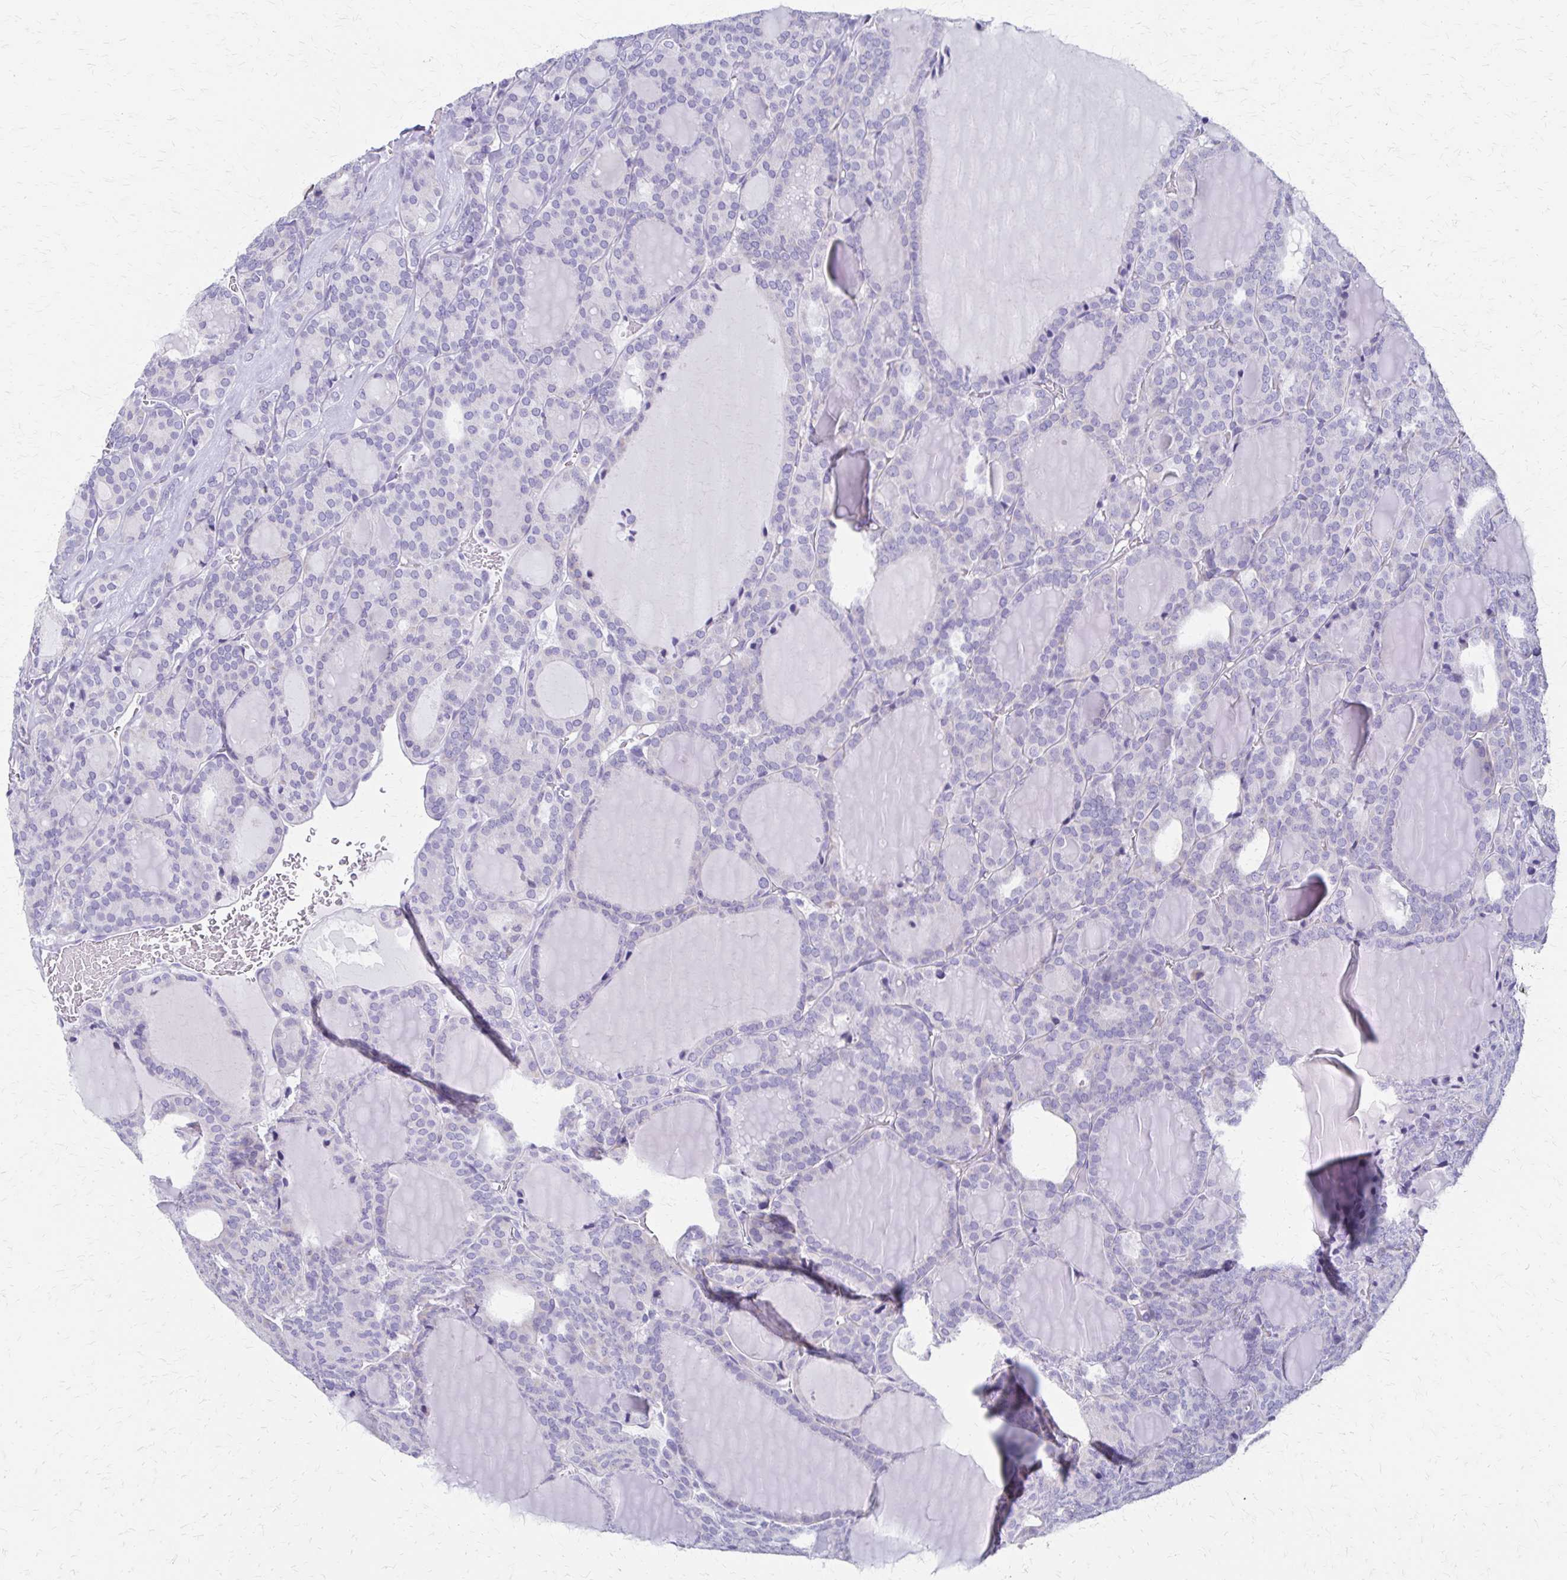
{"staining": {"intensity": "negative", "quantity": "none", "location": "none"}, "tissue": "thyroid cancer", "cell_type": "Tumor cells", "image_type": "cancer", "snomed": [{"axis": "morphology", "description": "Follicular adenoma carcinoma, NOS"}, {"axis": "topography", "description": "Thyroid gland"}], "caption": "This is an IHC photomicrograph of human thyroid cancer (follicular adenoma carcinoma). There is no expression in tumor cells.", "gene": "ZSCAN5B", "patient": {"sex": "male", "age": 74}}